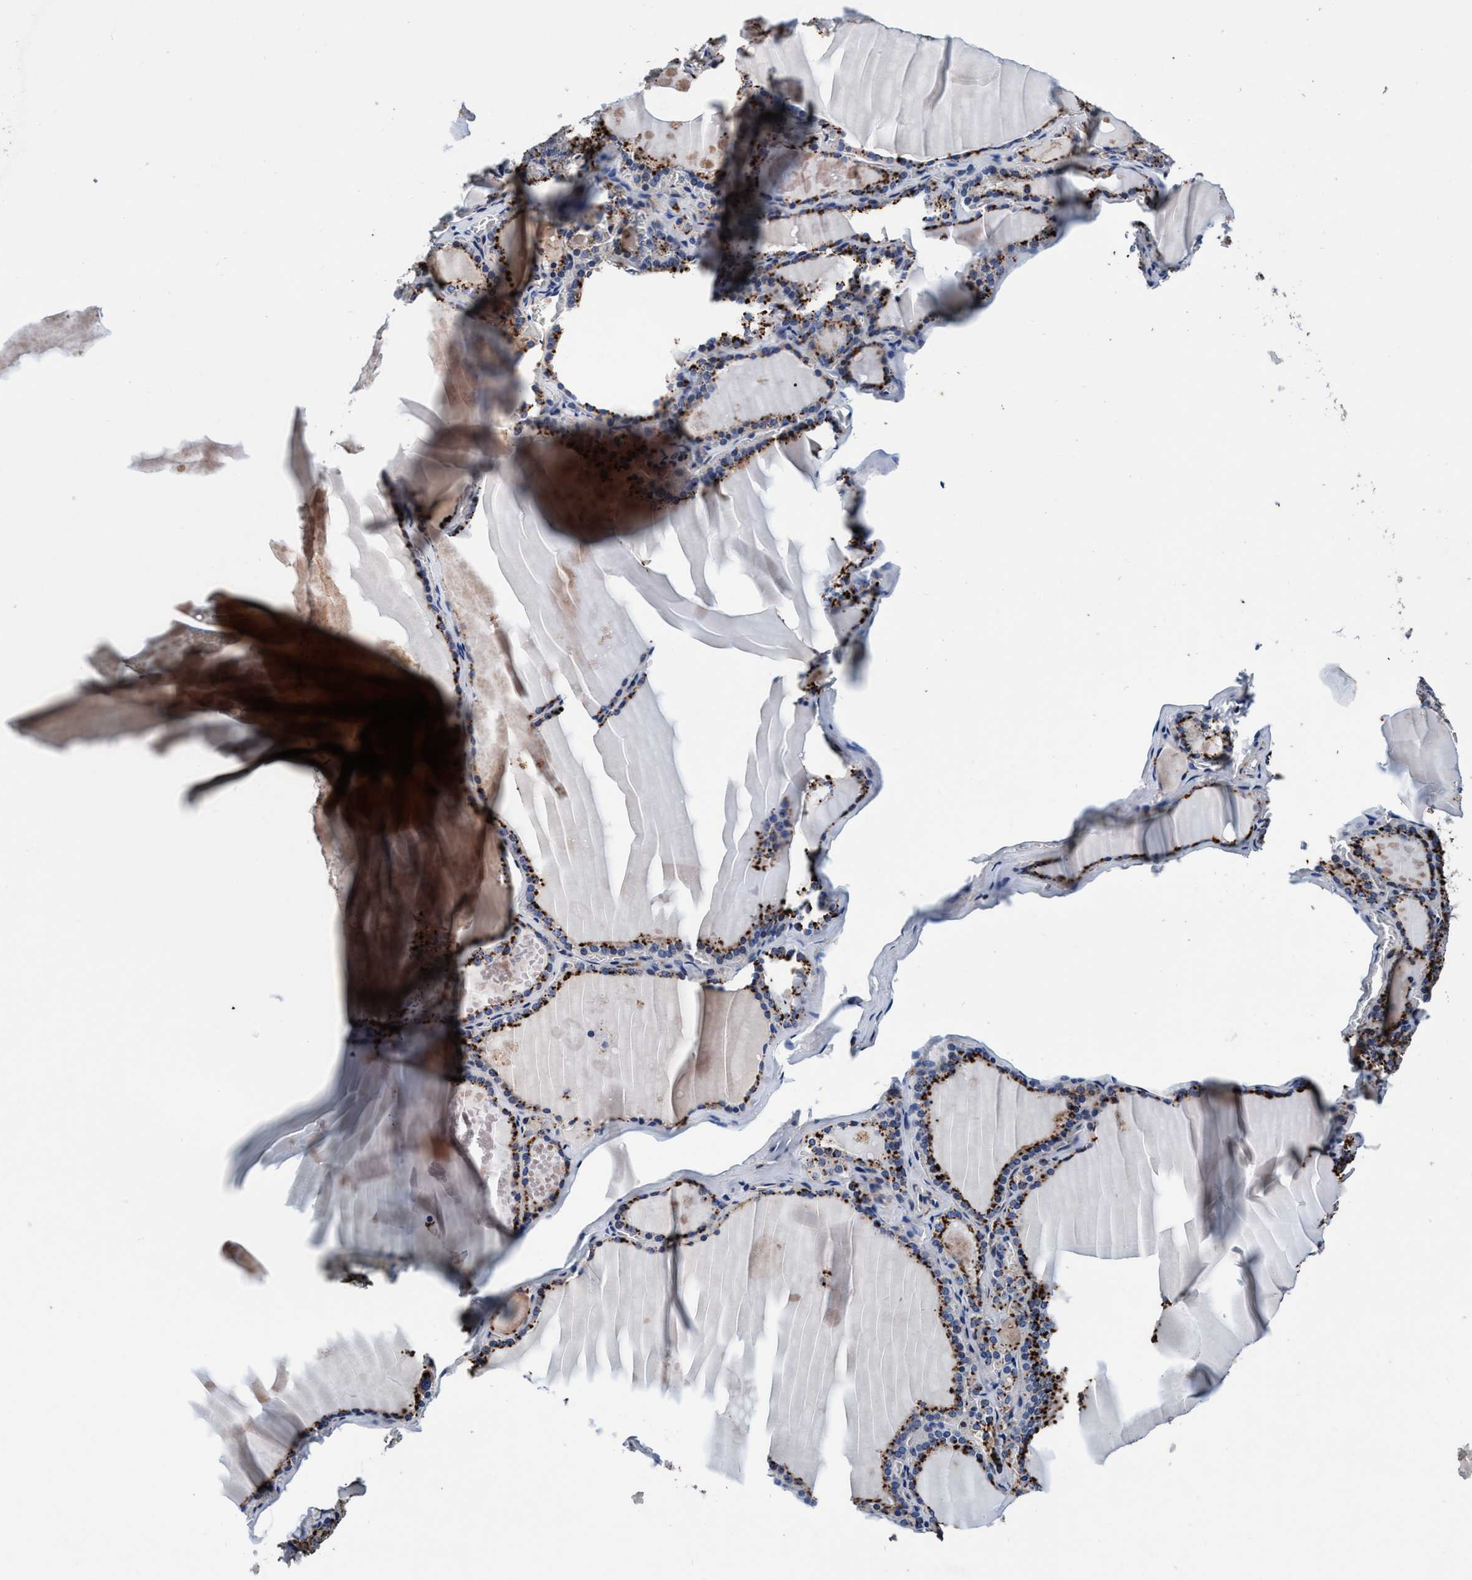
{"staining": {"intensity": "moderate", "quantity": ">75%", "location": "cytoplasmic/membranous"}, "tissue": "thyroid gland", "cell_type": "Glandular cells", "image_type": "normal", "snomed": [{"axis": "morphology", "description": "Normal tissue, NOS"}, {"axis": "topography", "description": "Thyroid gland"}], "caption": "Moderate cytoplasmic/membranous positivity is appreciated in about >75% of glandular cells in unremarkable thyroid gland.", "gene": "RNF208", "patient": {"sex": "male", "age": 56}}